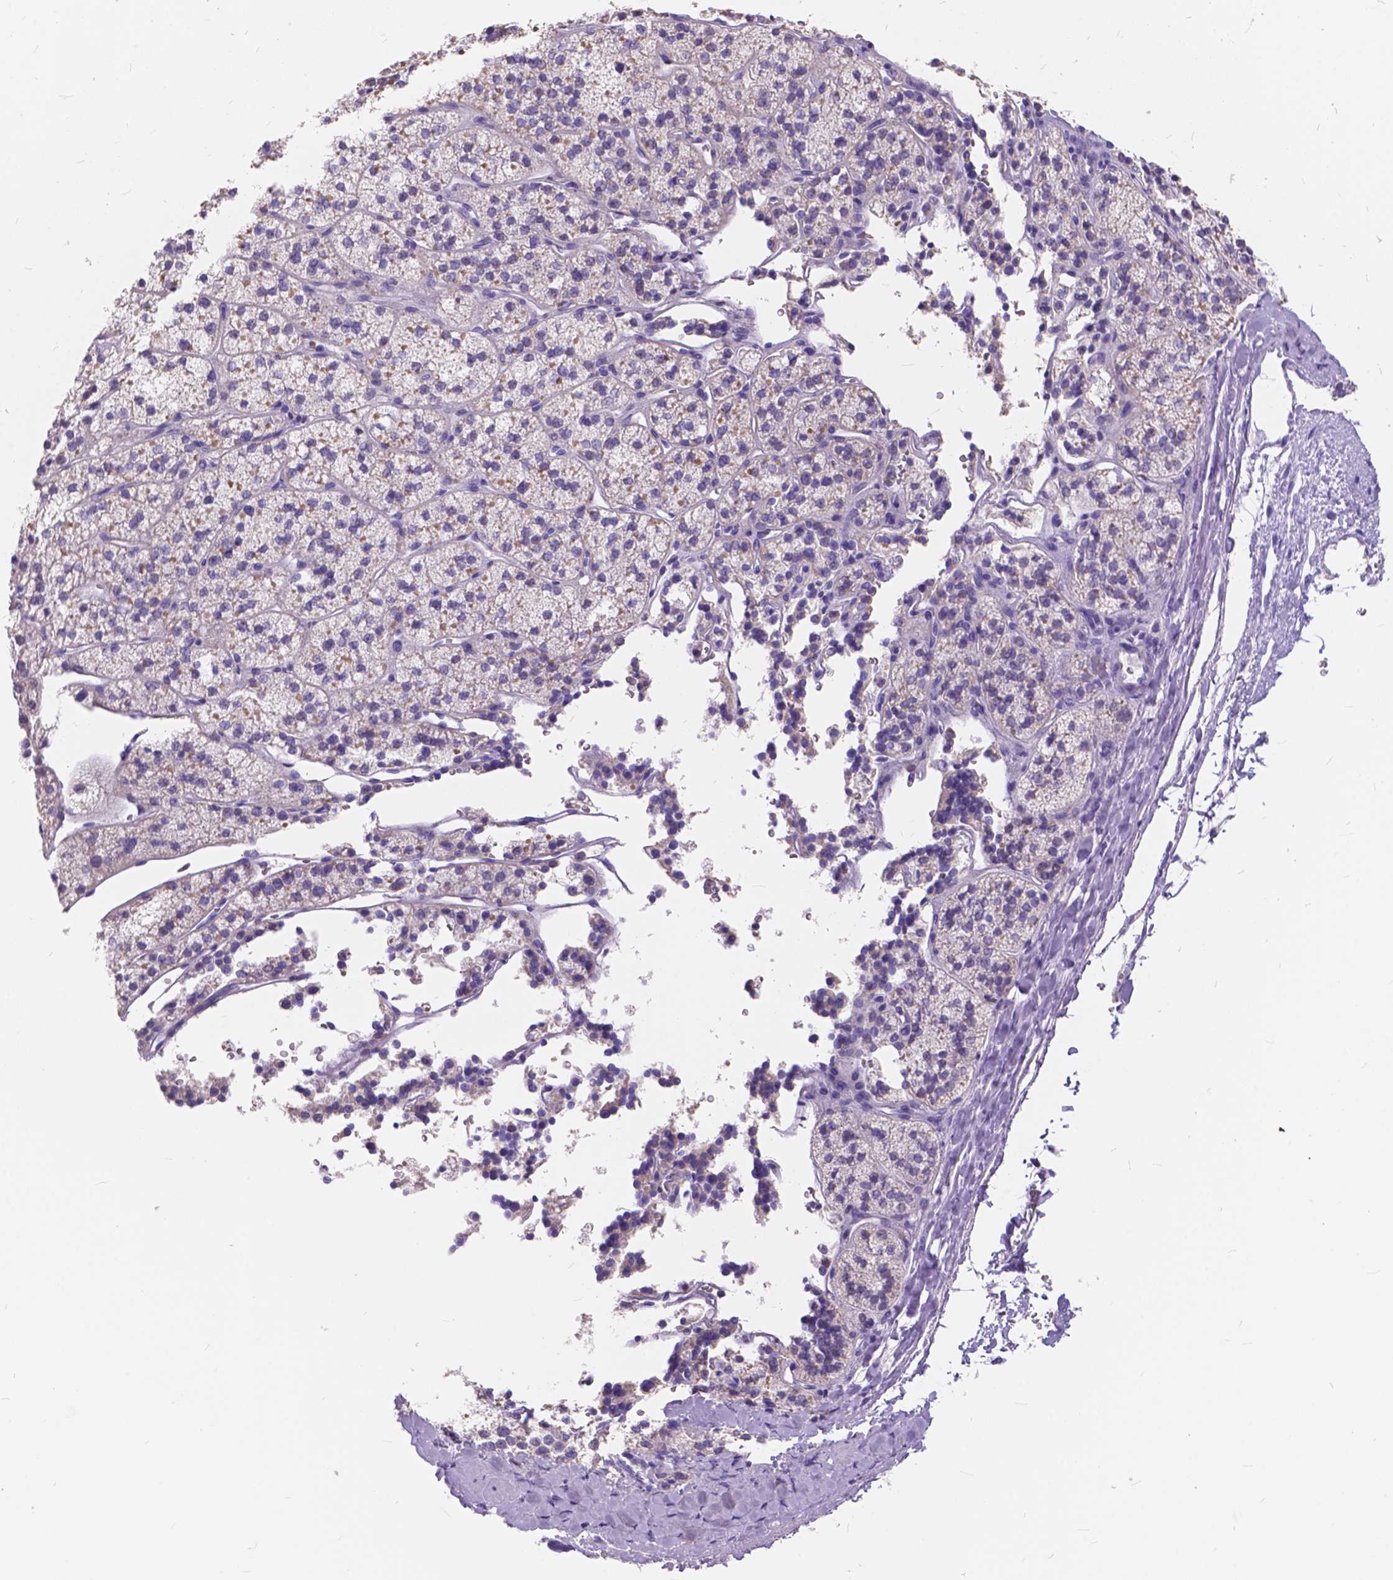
{"staining": {"intensity": "negative", "quantity": "none", "location": "none"}, "tissue": "adrenal gland", "cell_type": "Glandular cells", "image_type": "normal", "snomed": [{"axis": "morphology", "description": "Normal tissue, NOS"}, {"axis": "topography", "description": "Adrenal gland"}], "caption": "A high-resolution micrograph shows IHC staining of unremarkable adrenal gland, which demonstrates no significant staining in glandular cells.", "gene": "FOXL2", "patient": {"sex": "male", "age": 53}}